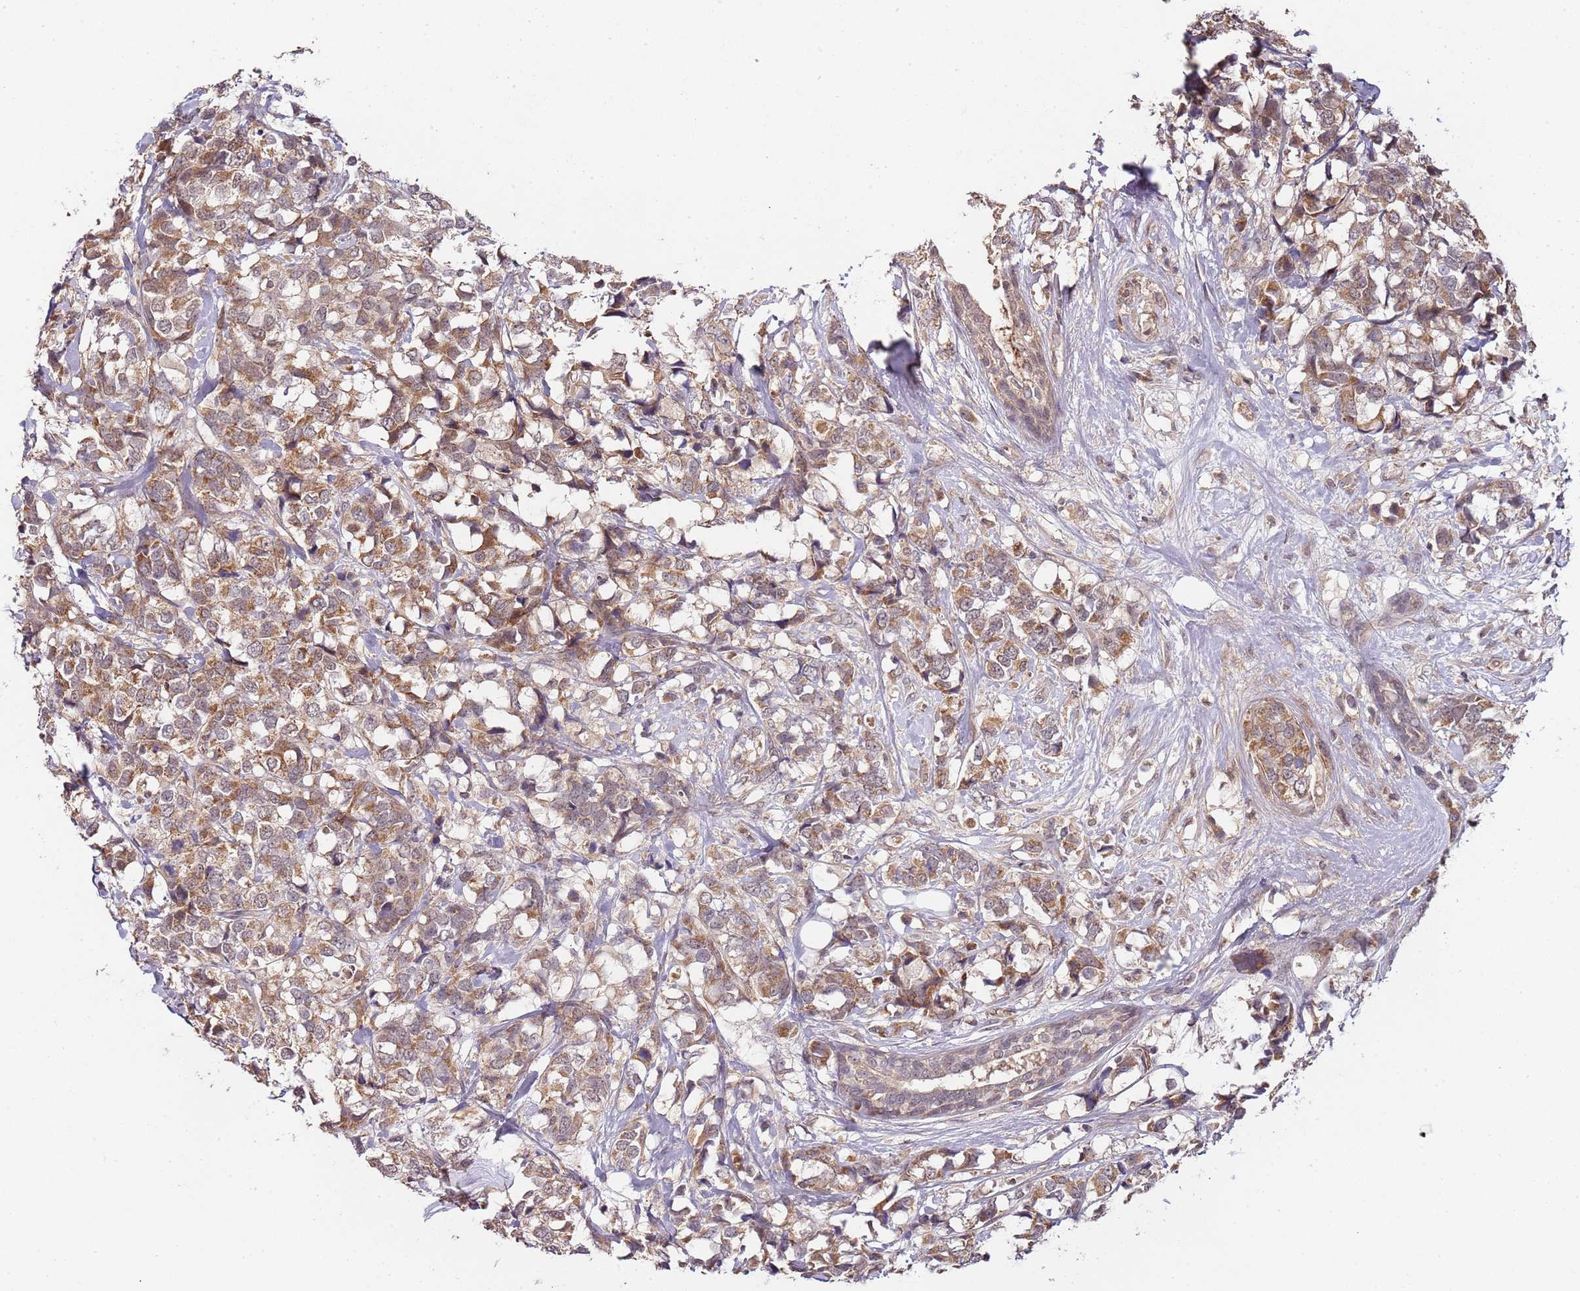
{"staining": {"intensity": "moderate", "quantity": ">75%", "location": "cytoplasmic/membranous"}, "tissue": "breast cancer", "cell_type": "Tumor cells", "image_type": "cancer", "snomed": [{"axis": "morphology", "description": "Lobular carcinoma"}, {"axis": "topography", "description": "Breast"}], "caption": "High-power microscopy captured an IHC histopathology image of breast lobular carcinoma, revealing moderate cytoplasmic/membranous staining in about >75% of tumor cells. The protein of interest is stained brown, and the nuclei are stained in blue (DAB IHC with brightfield microscopy, high magnification).", "gene": "LIN37", "patient": {"sex": "female", "age": 59}}